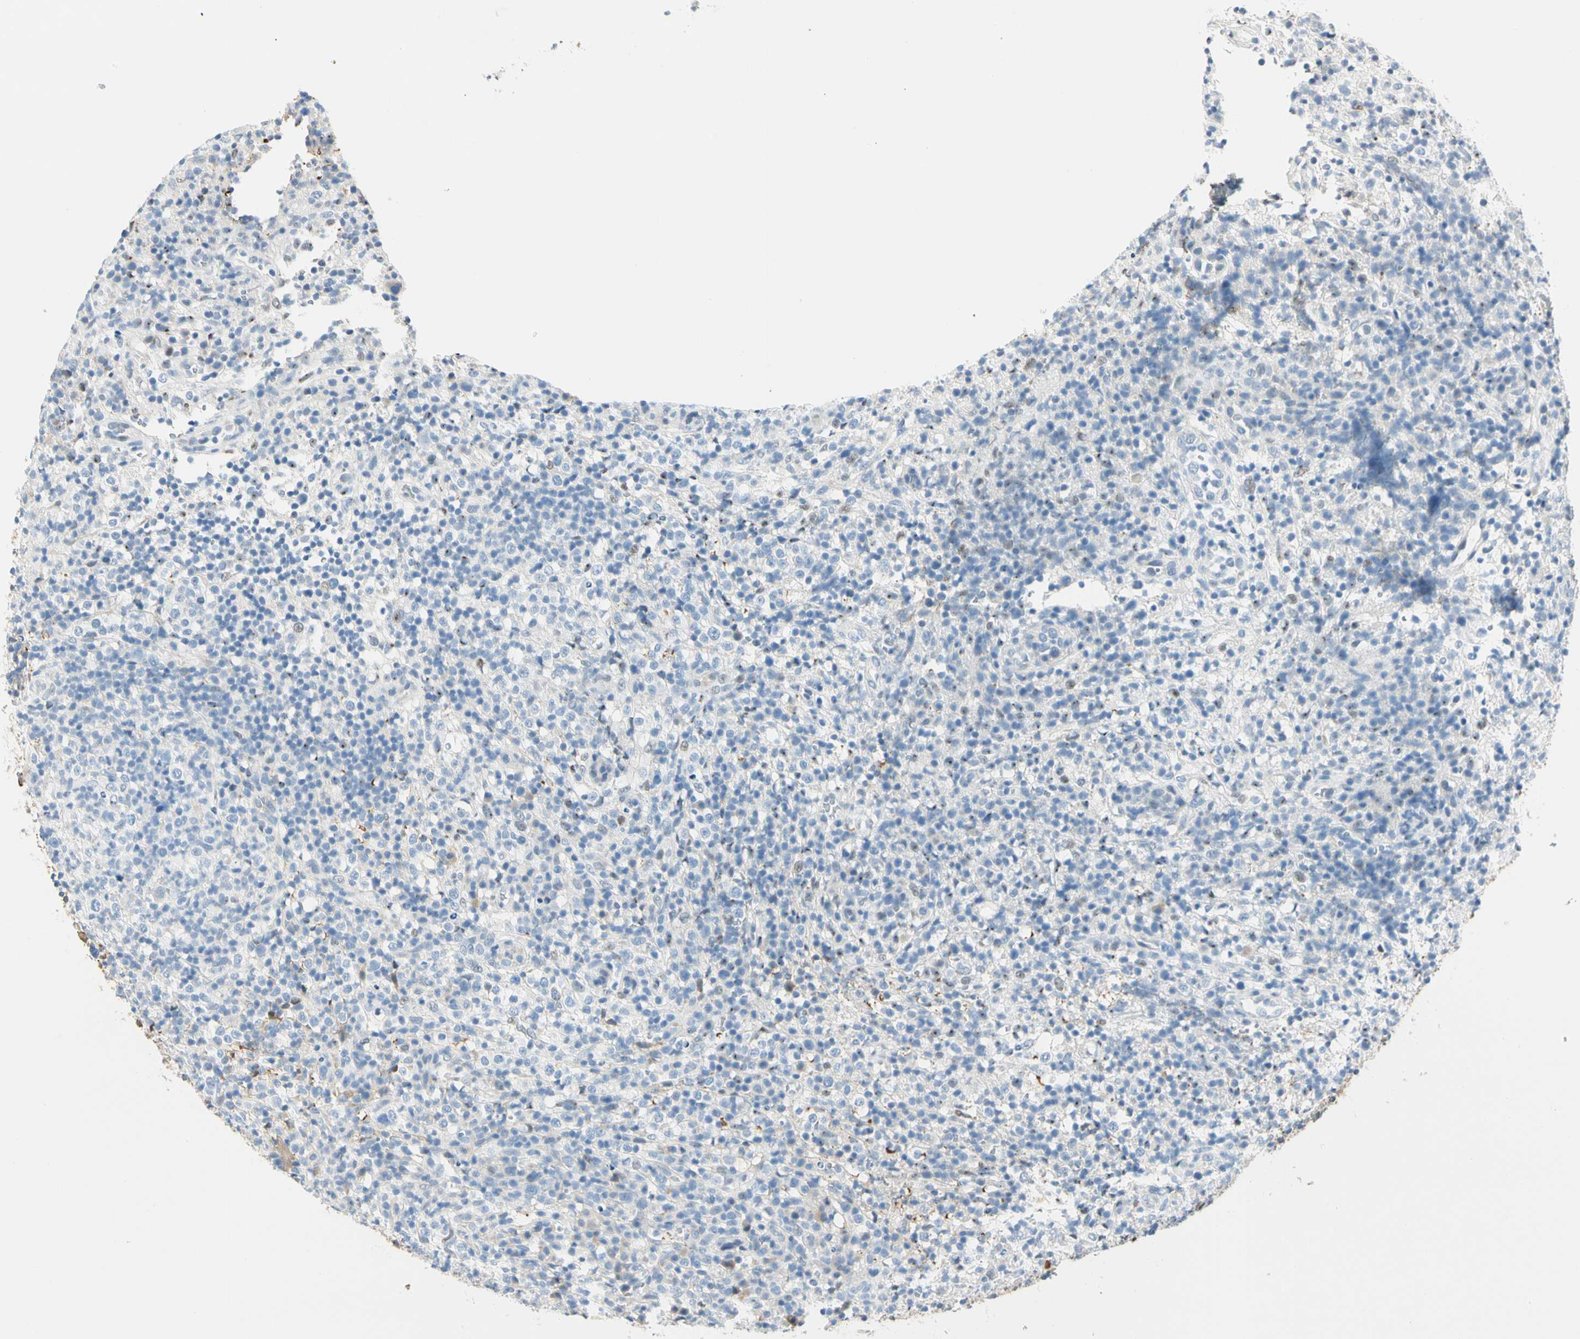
{"staining": {"intensity": "weak", "quantity": "<25%", "location": "cytoplasmic/membranous"}, "tissue": "lymphoma", "cell_type": "Tumor cells", "image_type": "cancer", "snomed": [{"axis": "morphology", "description": "Malignant lymphoma, non-Hodgkin's type, High grade"}, {"axis": "topography", "description": "Lymph node"}], "caption": "A photomicrograph of human lymphoma is negative for staining in tumor cells.", "gene": "LAMB3", "patient": {"sex": "female", "age": 76}}